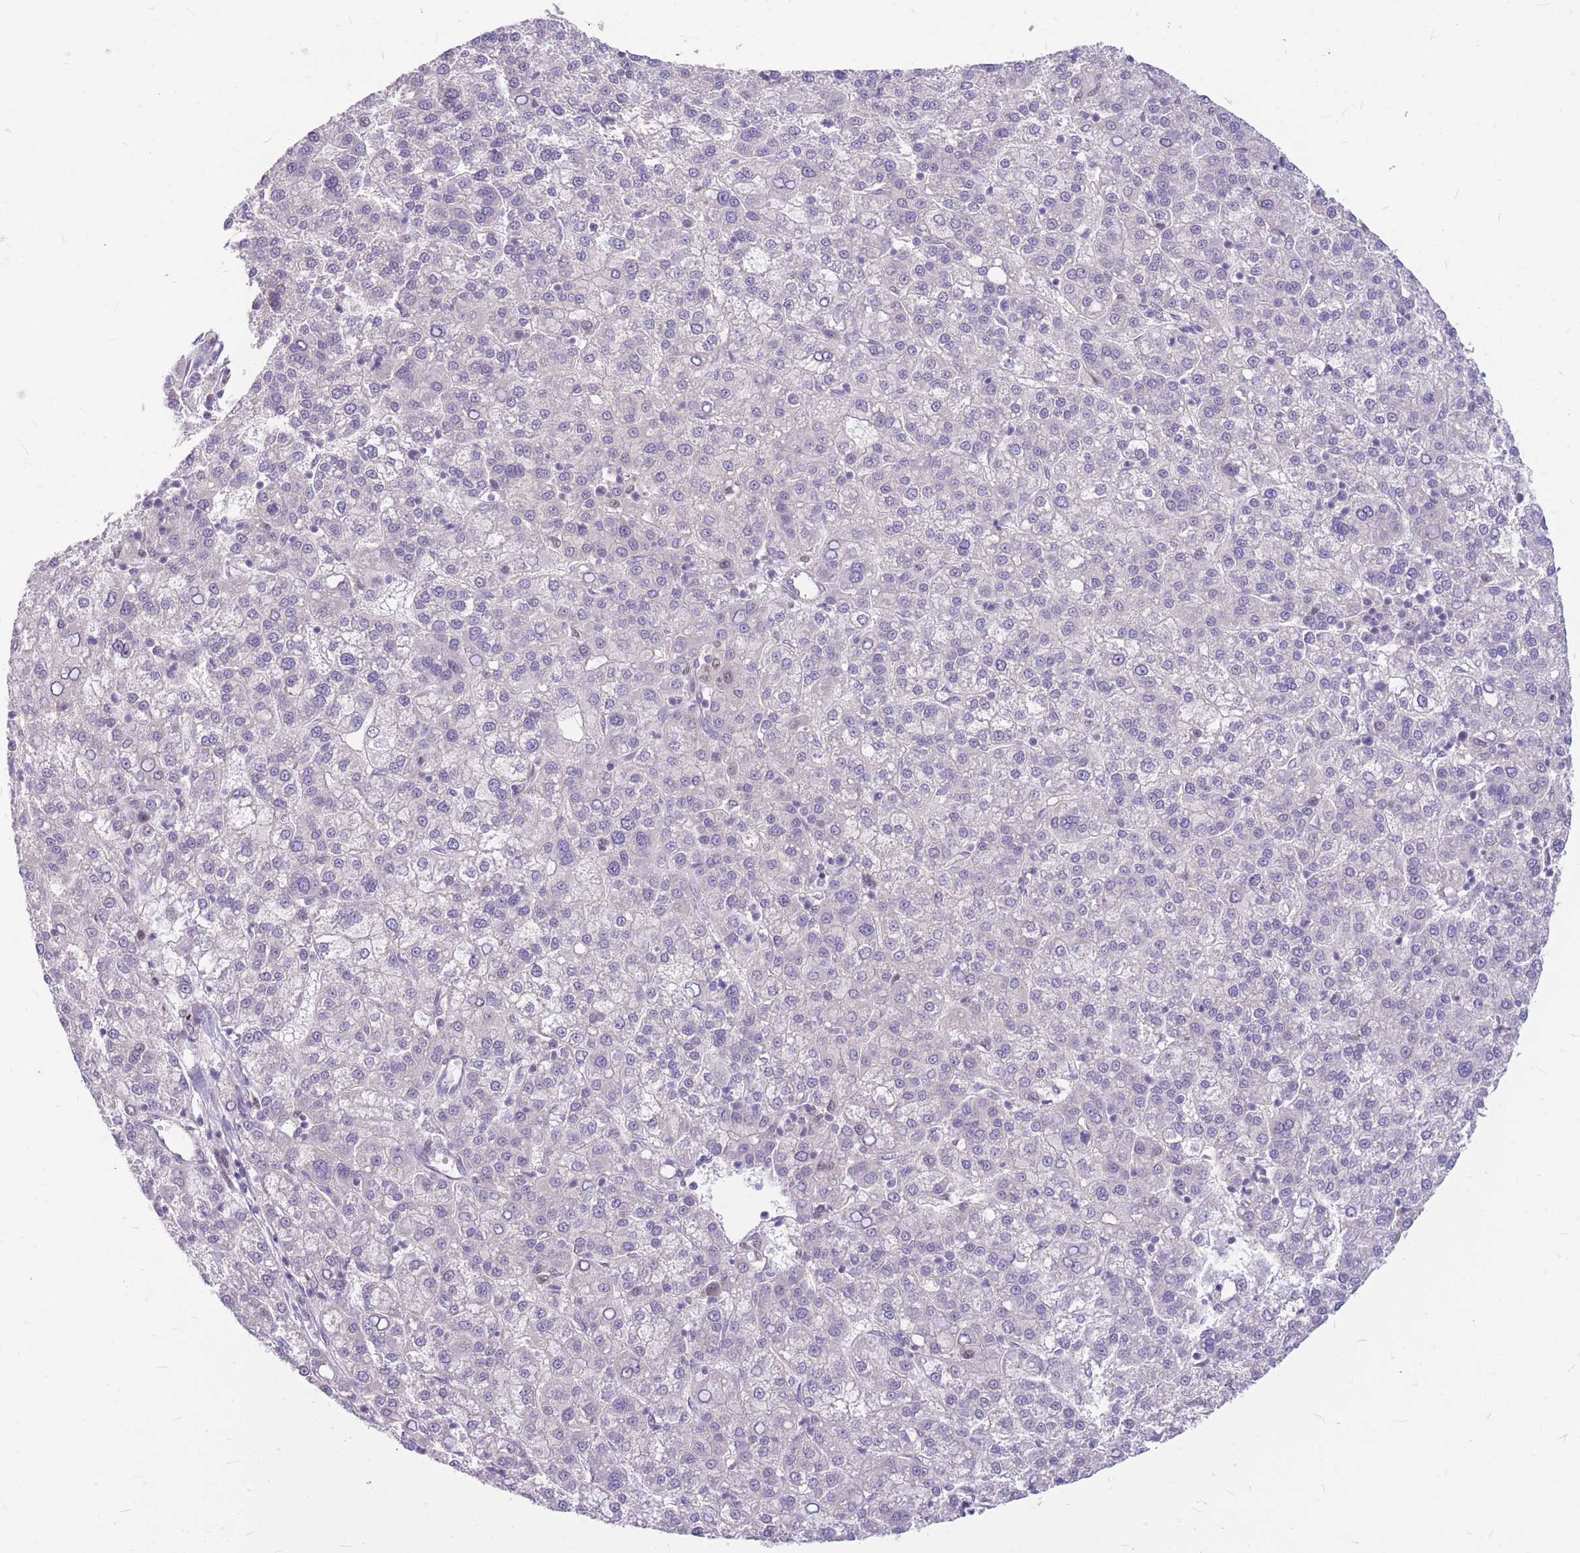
{"staining": {"intensity": "negative", "quantity": "none", "location": "none"}, "tissue": "liver cancer", "cell_type": "Tumor cells", "image_type": "cancer", "snomed": [{"axis": "morphology", "description": "Carcinoma, Hepatocellular, NOS"}, {"axis": "topography", "description": "Liver"}], "caption": "The immunohistochemistry (IHC) photomicrograph has no significant positivity in tumor cells of liver cancer (hepatocellular carcinoma) tissue.", "gene": "ERCC2", "patient": {"sex": "female", "age": 58}}